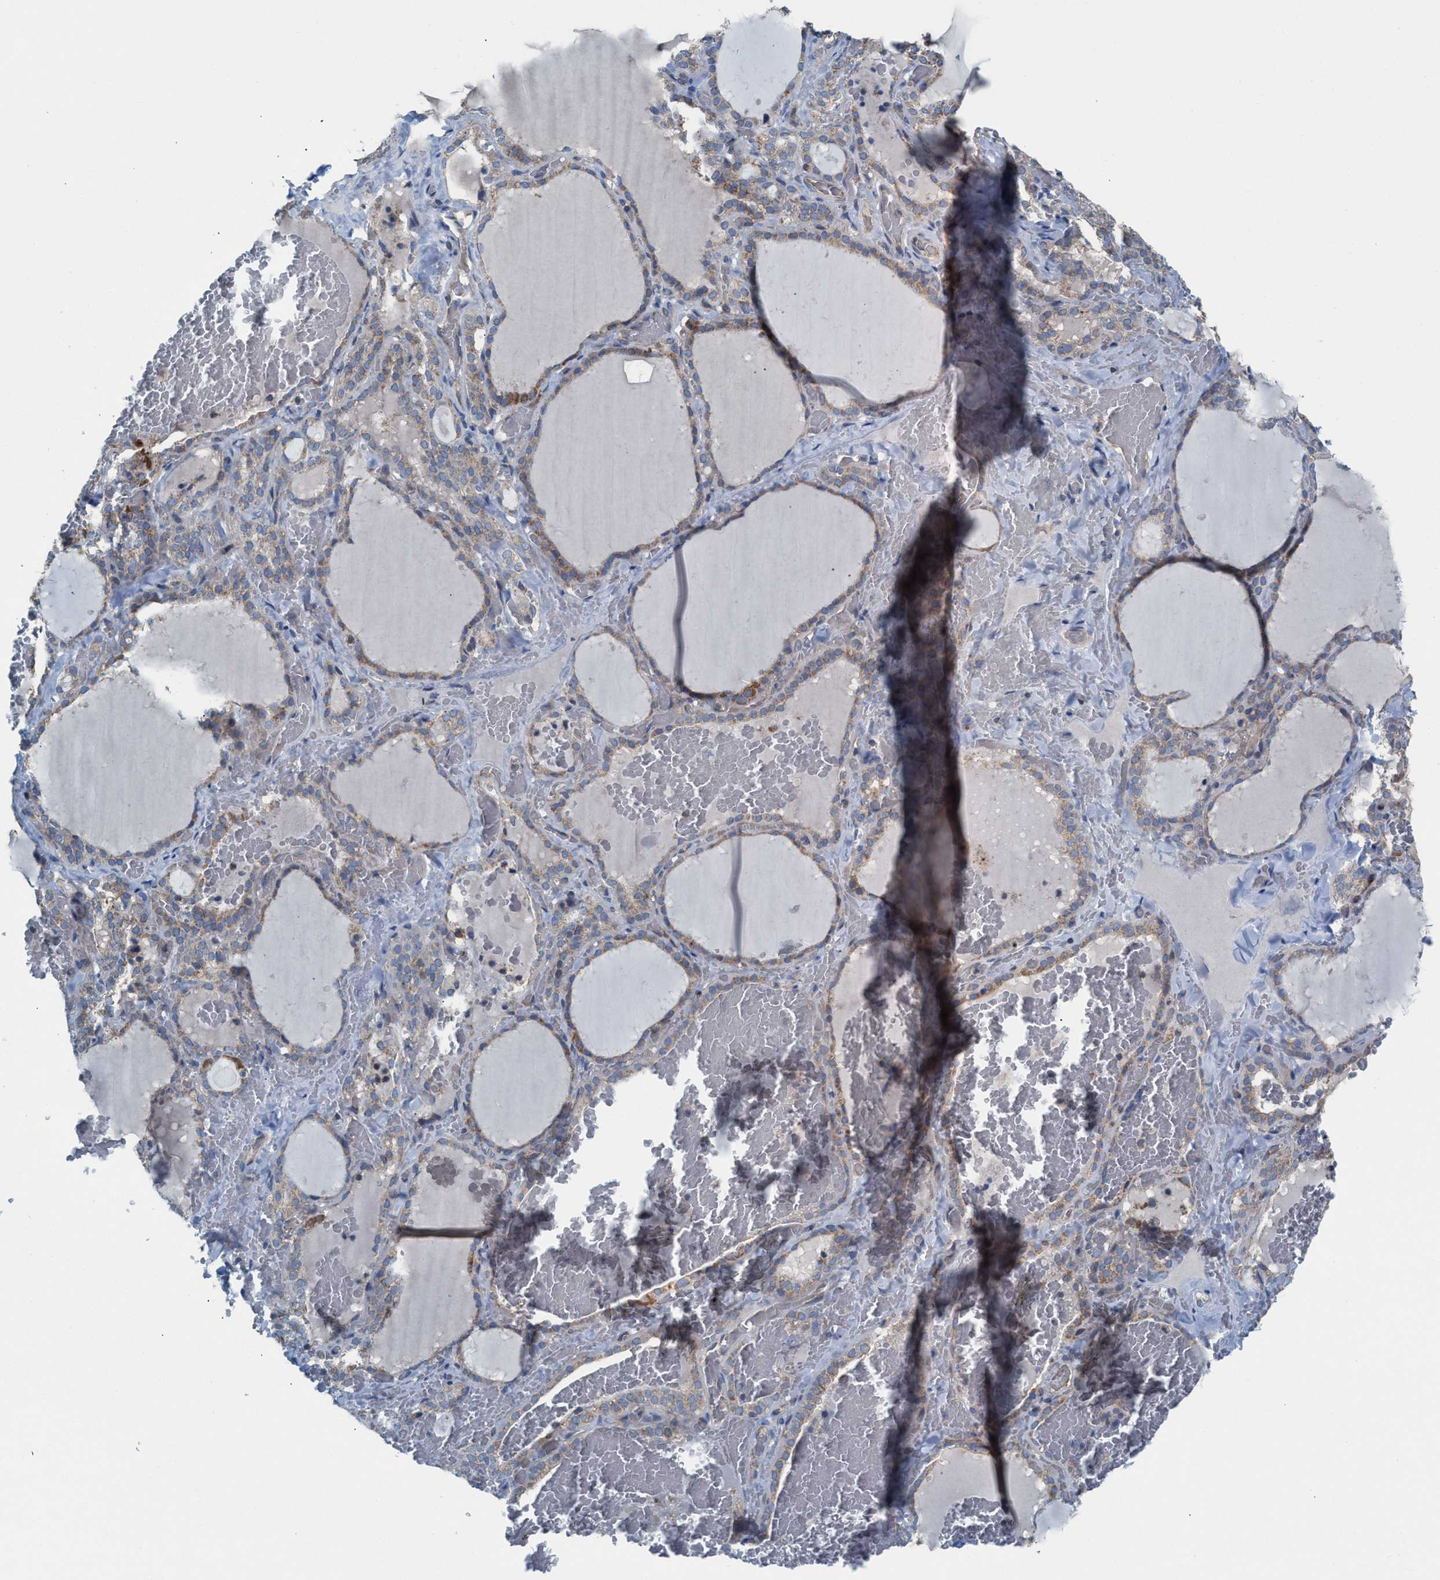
{"staining": {"intensity": "weak", "quantity": "25%-75%", "location": "cytoplasmic/membranous"}, "tissue": "thyroid gland", "cell_type": "Glandular cells", "image_type": "normal", "snomed": [{"axis": "morphology", "description": "Normal tissue, NOS"}, {"axis": "topography", "description": "Thyroid gland"}], "caption": "A brown stain shows weak cytoplasmic/membranous positivity of a protein in glandular cells of benign thyroid gland.", "gene": "MRM1", "patient": {"sex": "female", "age": 22}}